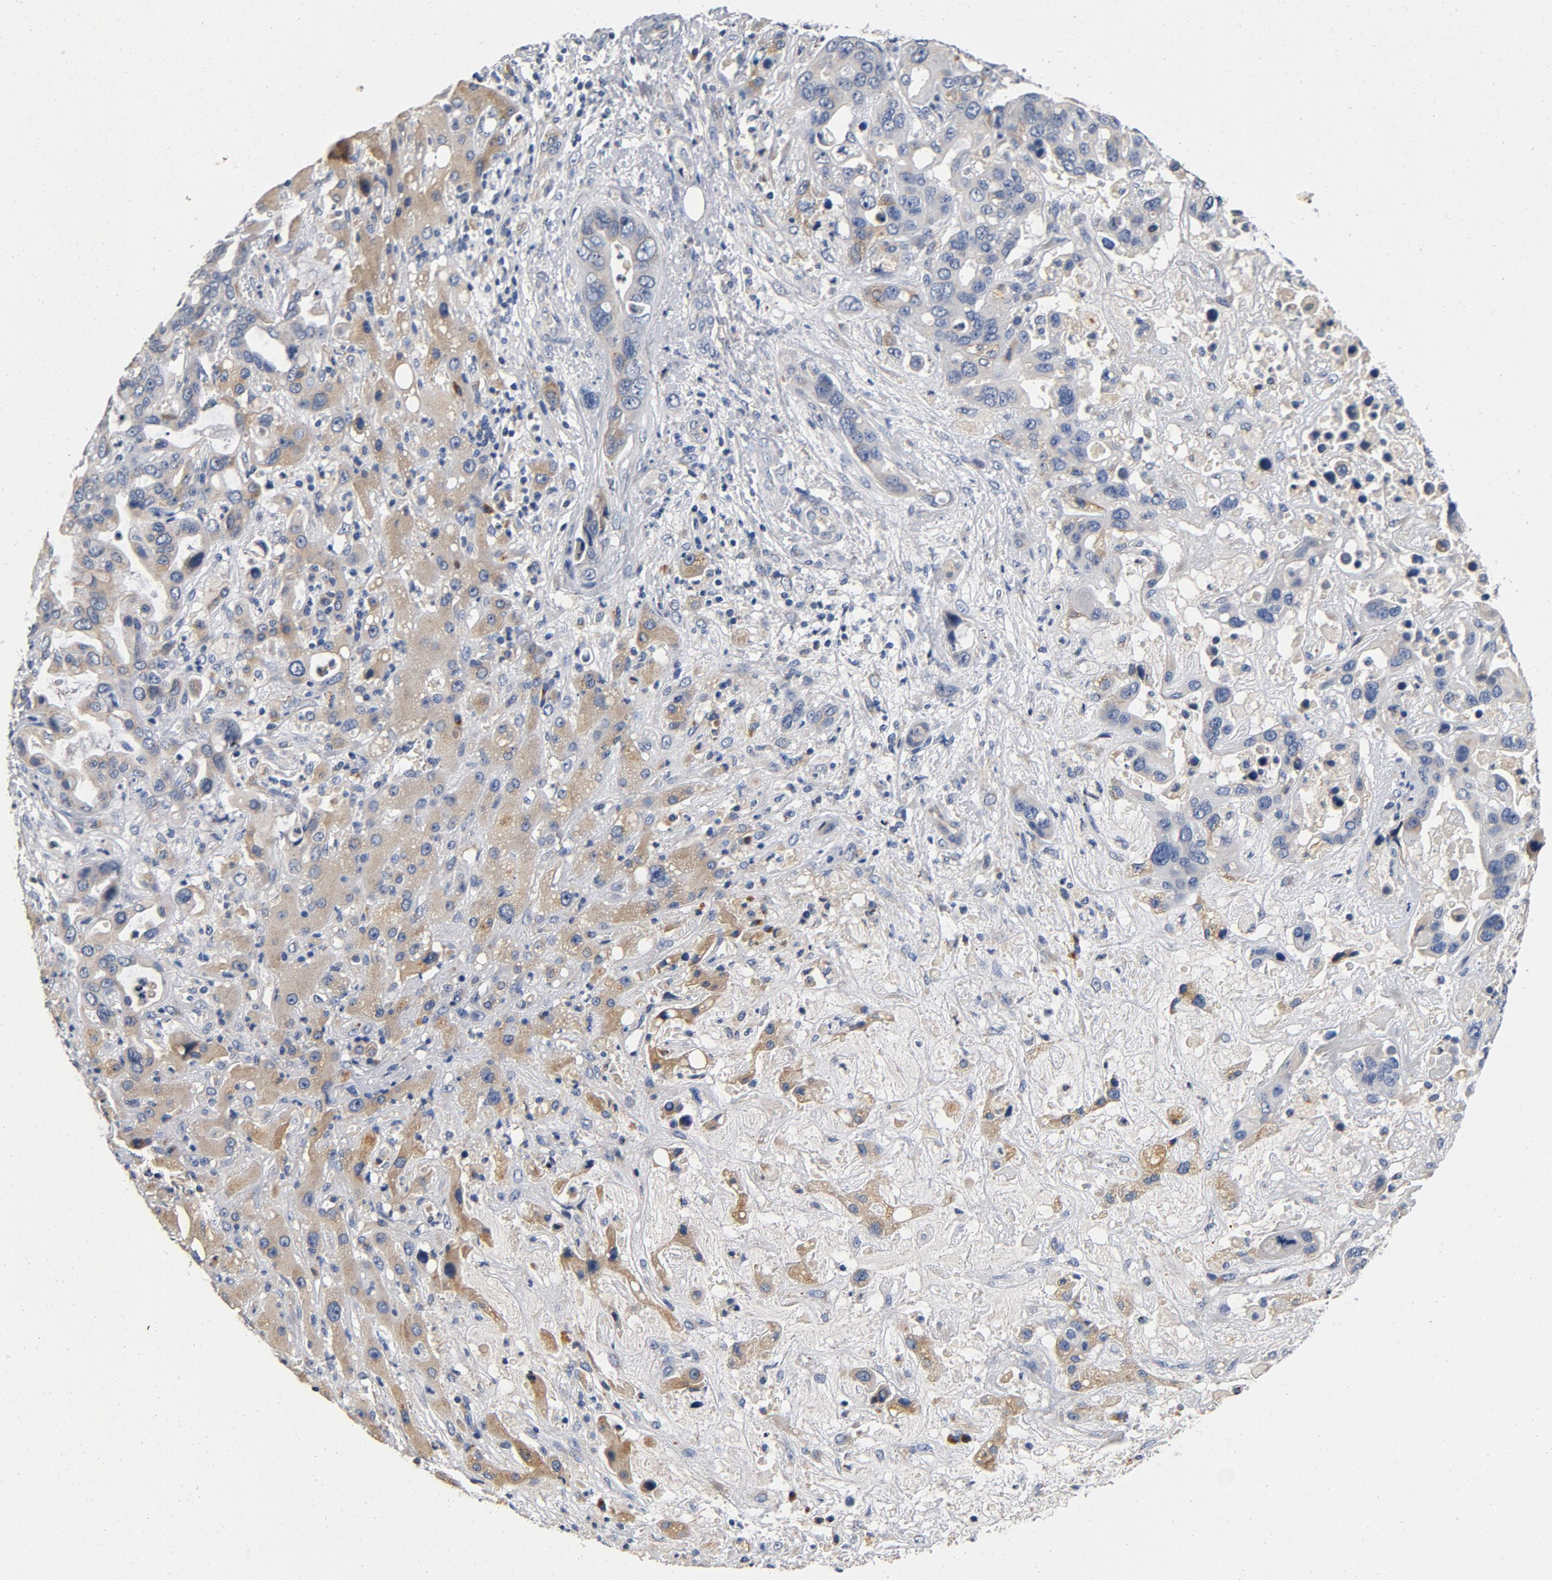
{"staining": {"intensity": "negative", "quantity": "none", "location": "none"}, "tissue": "liver cancer", "cell_type": "Tumor cells", "image_type": "cancer", "snomed": [{"axis": "morphology", "description": "Cholangiocarcinoma"}, {"axis": "topography", "description": "Liver"}], "caption": "DAB immunohistochemical staining of human cholangiocarcinoma (liver) demonstrates no significant staining in tumor cells.", "gene": "LMAN2", "patient": {"sex": "female", "age": 65}}